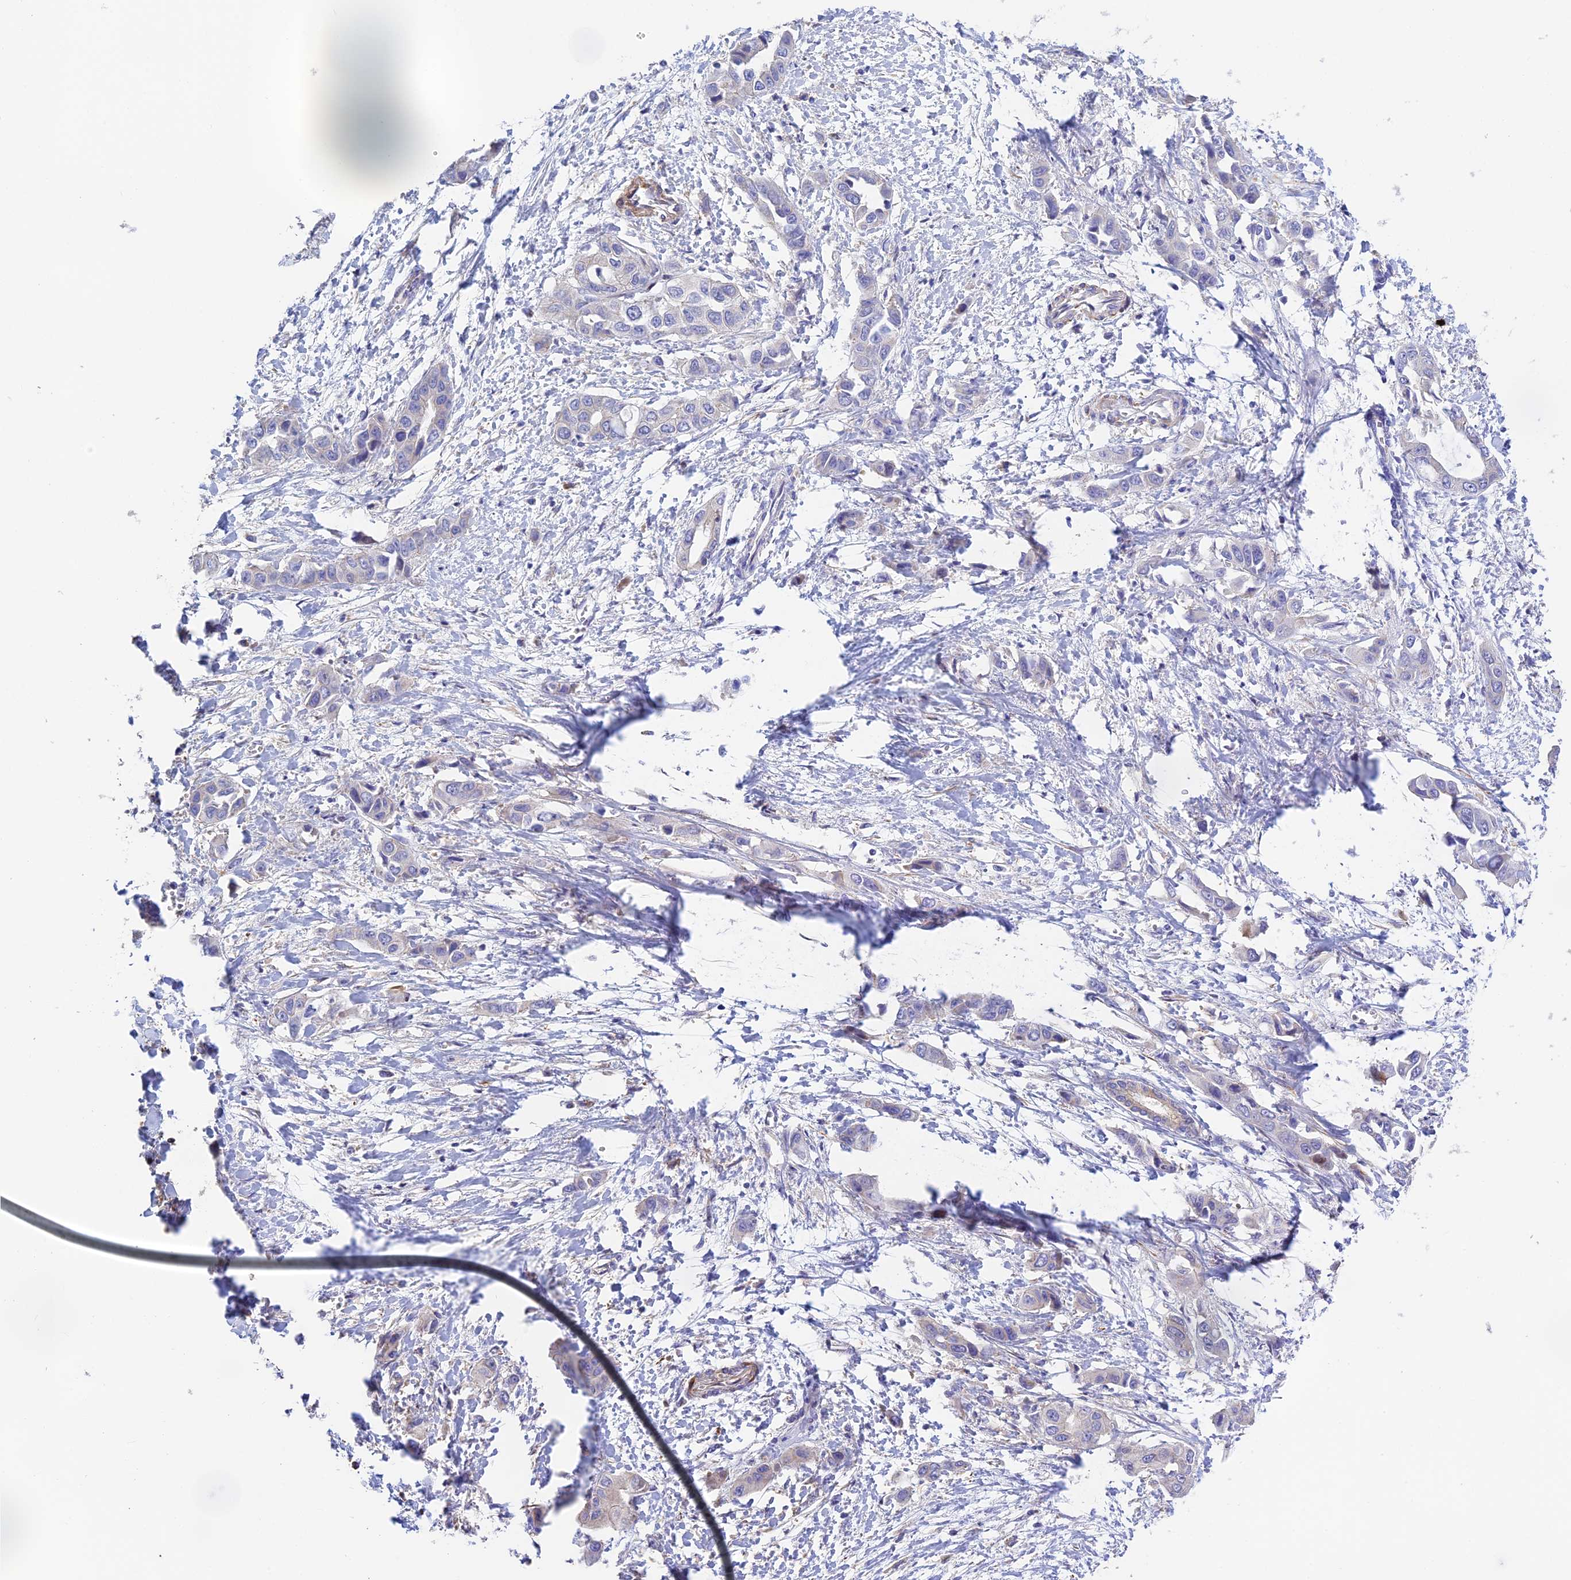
{"staining": {"intensity": "negative", "quantity": "none", "location": "none"}, "tissue": "liver cancer", "cell_type": "Tumor cells", "image_type": "cancer", "snomed": [{"axis": "morphology", "description": "Cholangiocarcinoma"}, {"axis": "topography", "description": "Liver"}], "caption": "The photomicrograph exhibits no staining of tumor cells in liver cancer (cholangiocarcinoma). Nuclei are stained in blue.", "gene": "PRIM1", "patient": {"sex": "female", "age": 52}}